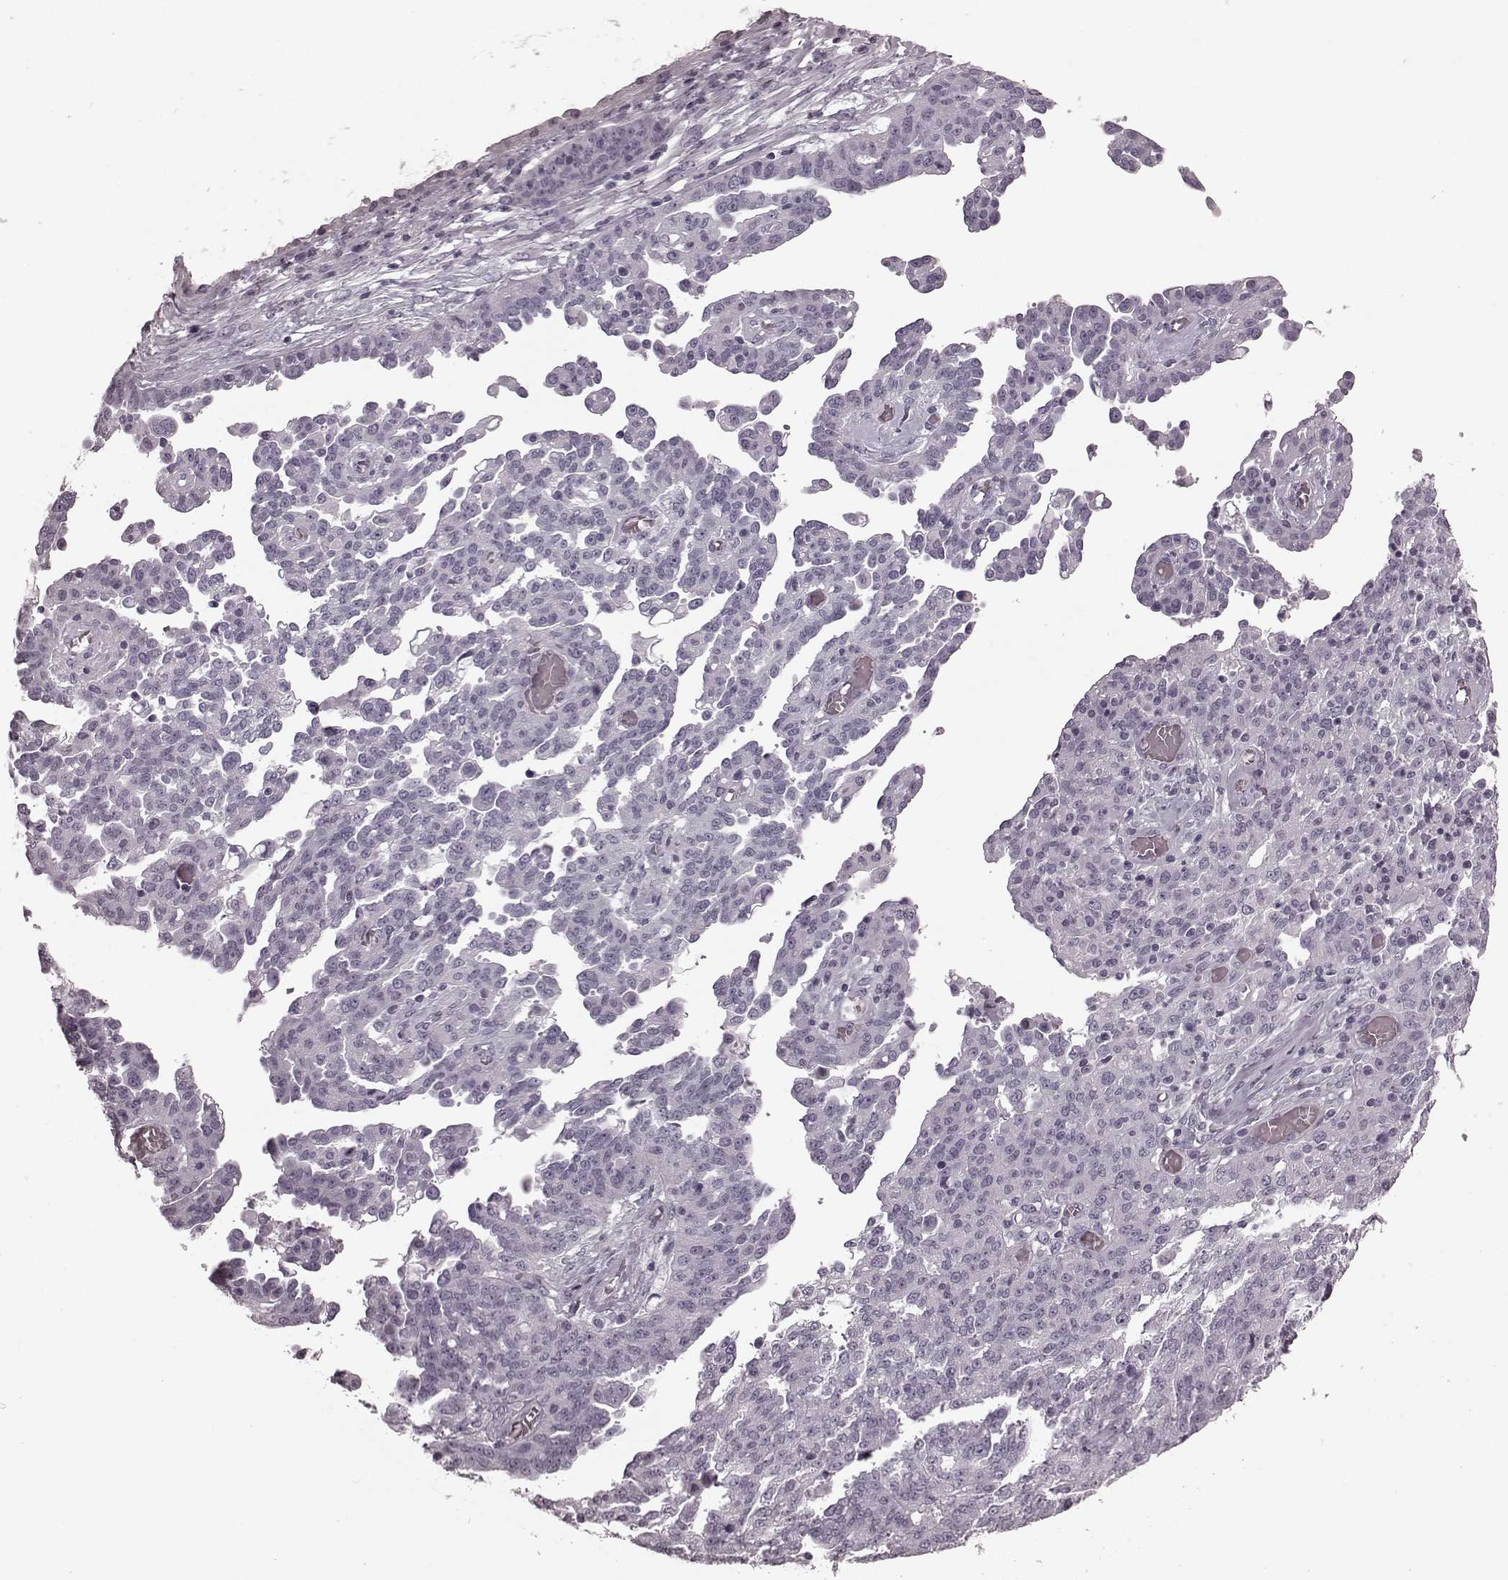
{"staining": {"intensity": "negative", "quantity": "none", "location": "none"}, "tissue": "ovarian cancer", "cell_type": "Tumor cells", "image_type": "cancer", "snomed": [{"axis": "morphology", "description": "Cystadenocarcinoma, serous, NOS"}, {"axis": "topography", "description": "Ovary"}], "caption": "High magnification brightfield microscopy of ovarian cancer (serous cystadenocarcinoma) stained with DAB (brown) and counterstained with hematoxylin (blue): tumor cells show no significant expression.", "gene": "TRPM1", "patient": {"sex": "female", "age": 67}}